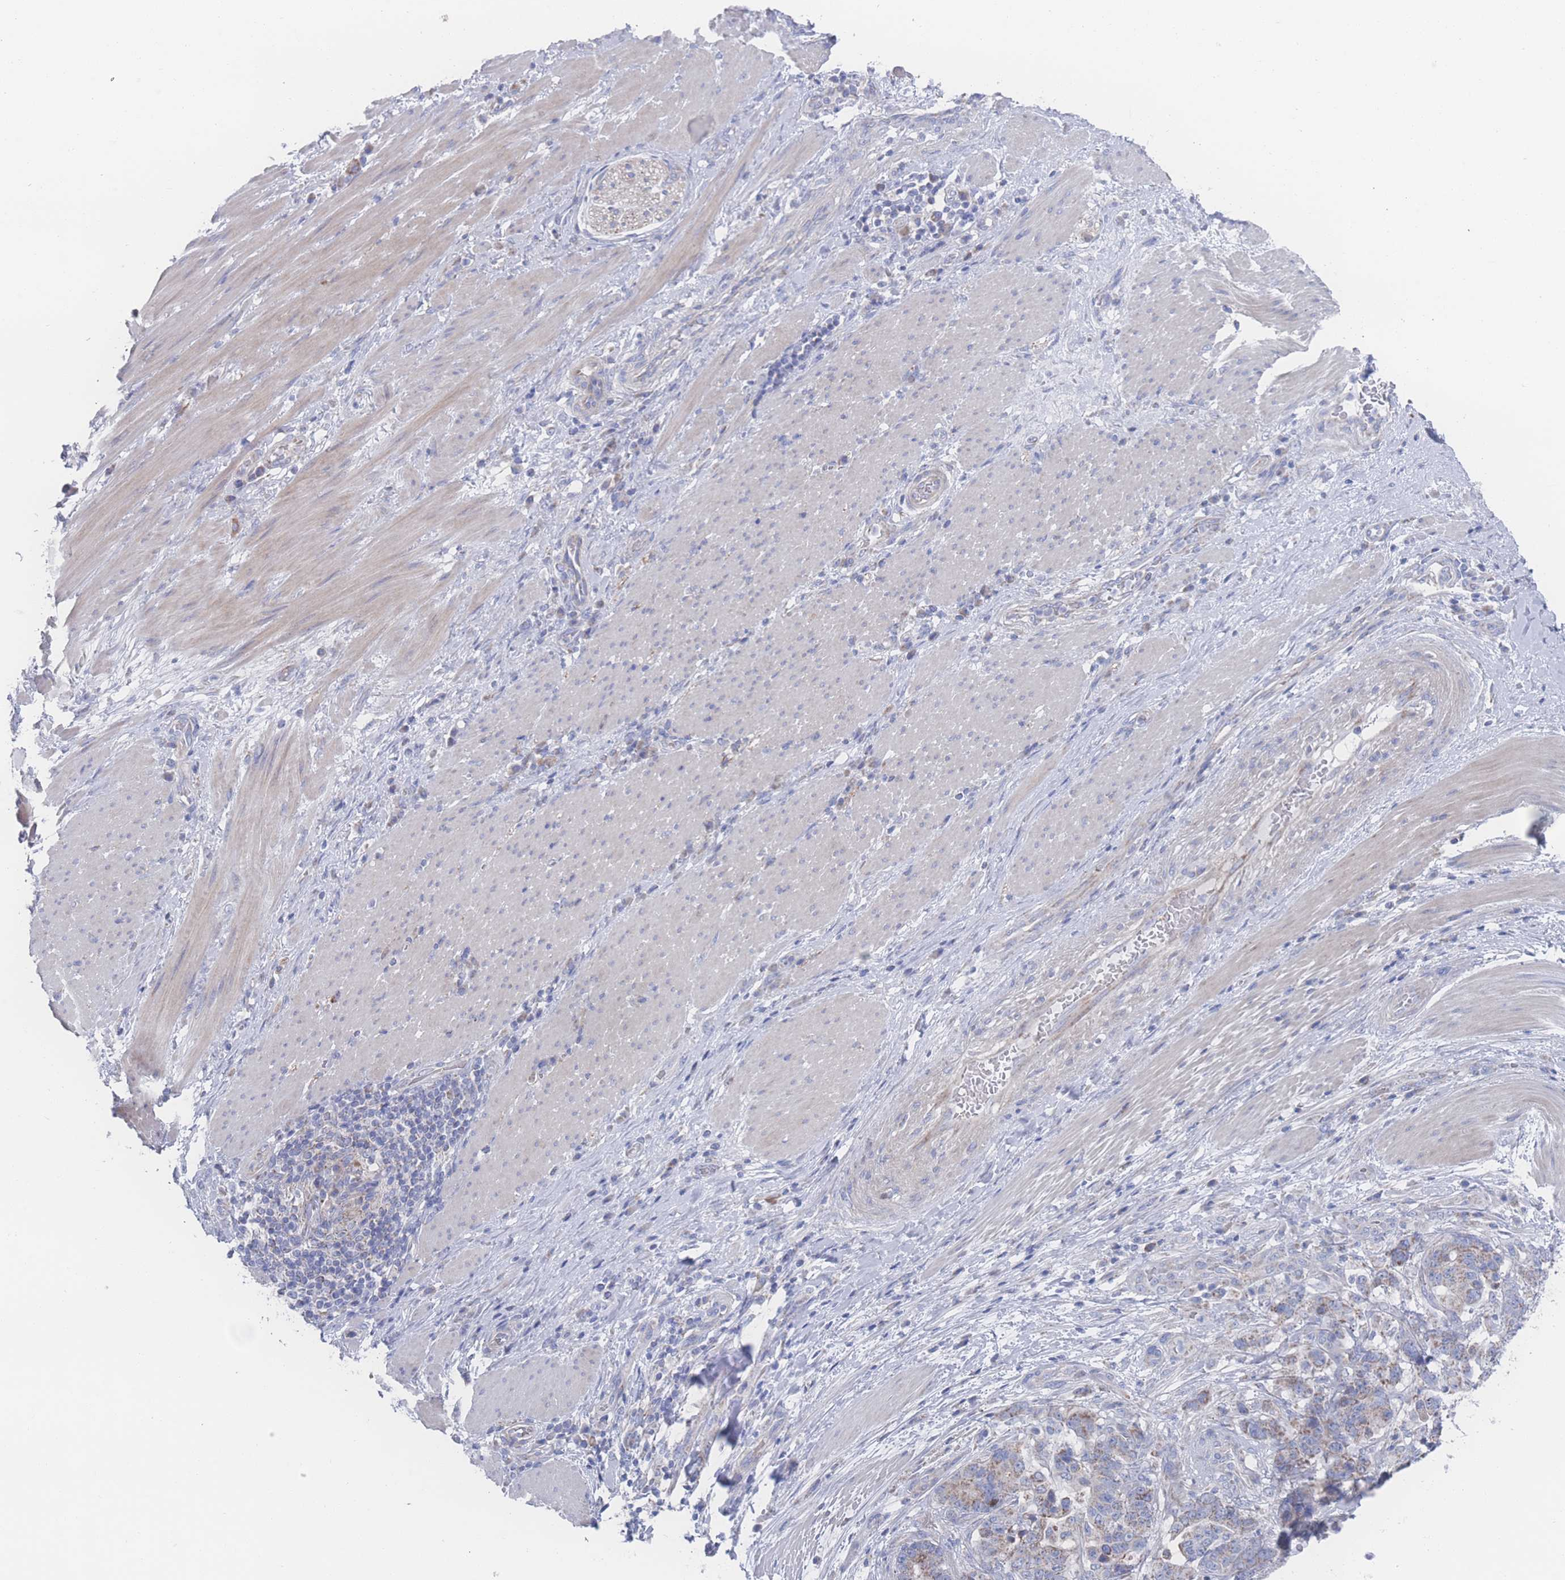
{"staining": {"intensity": "weak", "quantity": "25%-75%", "location": "cytoplasmic/membranous"}, "tissue": "stomach cancer", "cell_type": "Tumor cells", "image_type": "cancer", "snomed": [{"axis": "morphology", "description": "Normal tissue, NOS"}, {"axis": "morphology", "description": "Adenocarcinoma, NOS"}, {"axis": "topography", "description": "Stomach"}], "caption": "This micrograph demonstrates stomach cancer stained with immunohistochemistry to label a protein in brown. The cytoplasmic/membranous of tumor cells show weak positivity for the protein. Nuclei are counter-stained blue.", "gene": "SNPH", "patient": {"sex": "female", "age": 64}}